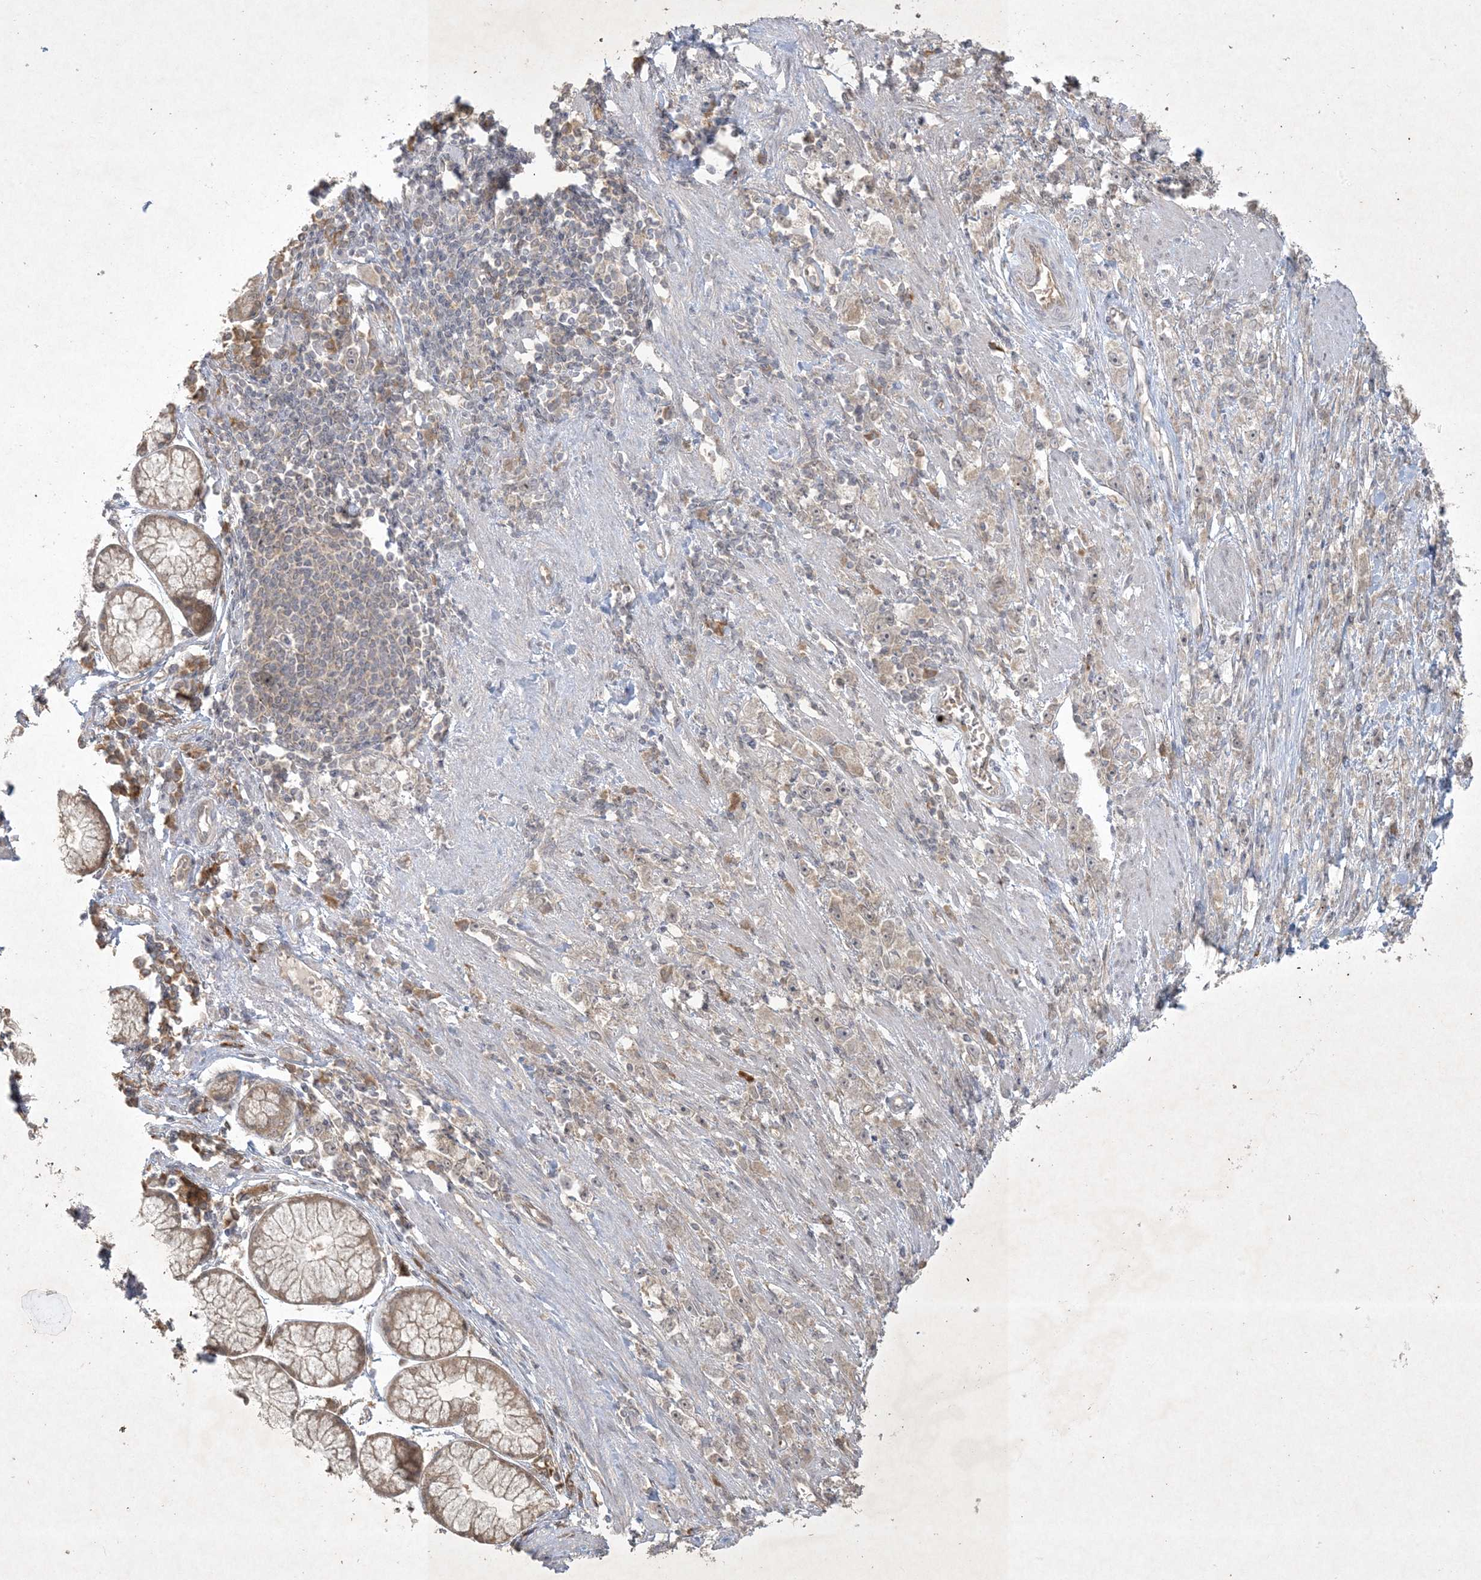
{"staining": {"intensity": "negative", "quantity": "none", "location": "none"}, "tissue": "stomach cancer", "cell_type": "Tumor cells", "image_type": "cancer", "snomed": [{"axis": "morphology", "description": "Adenocarcinoma, NOS"}, {"axis": "topography", "description": "Stomach"}], "caption": "Tumor cells are negative for brown protein staining in stomach cancer.", "gene": "NRBP2", "patient": {"sex": "female", "age": 59}}